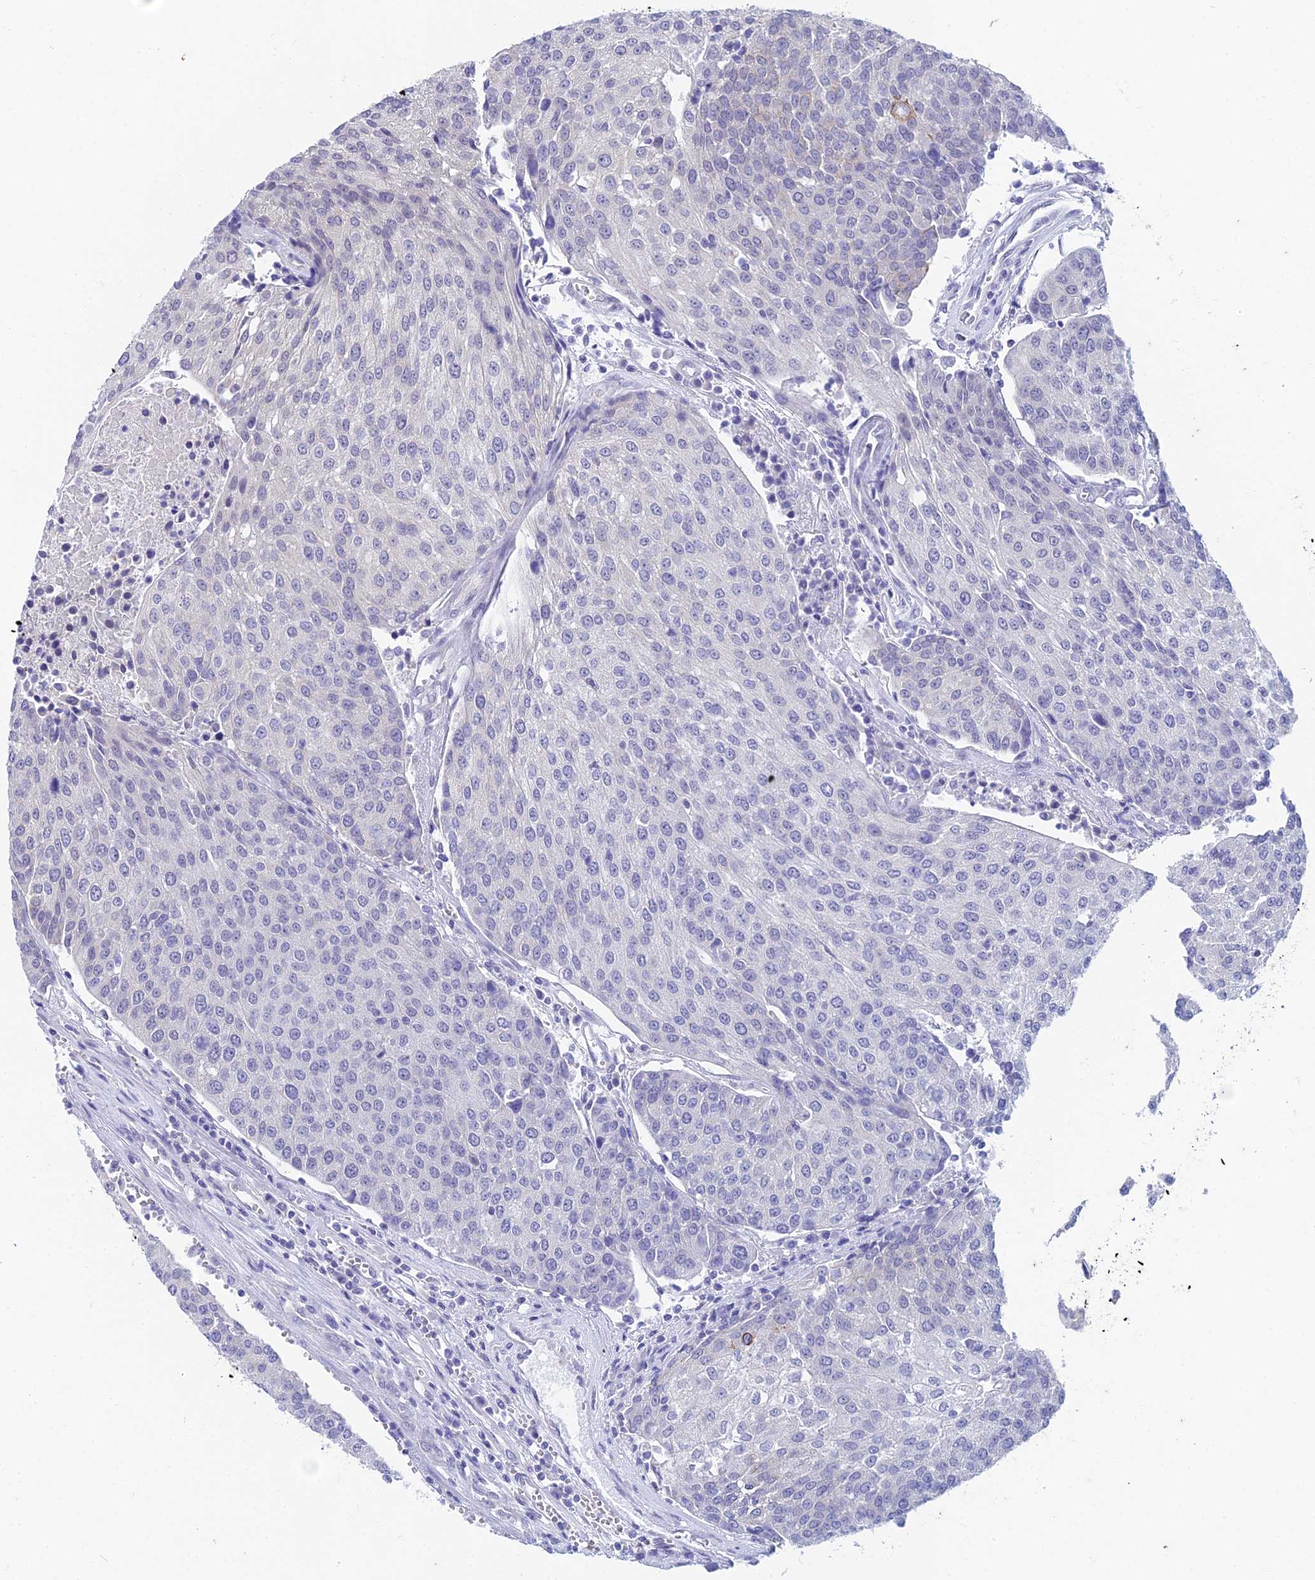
{"staining": {"intensity": "negative", "quantity": "none", "location": "none"}, "tissue": "urothelial cancer", "cell_type": "Tumor cells", "image_type": "cancer", "snomed": [{"axis": "morphology", "description": "Urothelial carcinoma, High grade"}, {"axis": "topography", "description": "Urinary bladder"}], "caption": "The photomicrograph exhibits no significant positivity in tumor cells of urothelial cancer.", "gene": "EEF2KMT", "patient": {"sex": "female", "age": 85}}